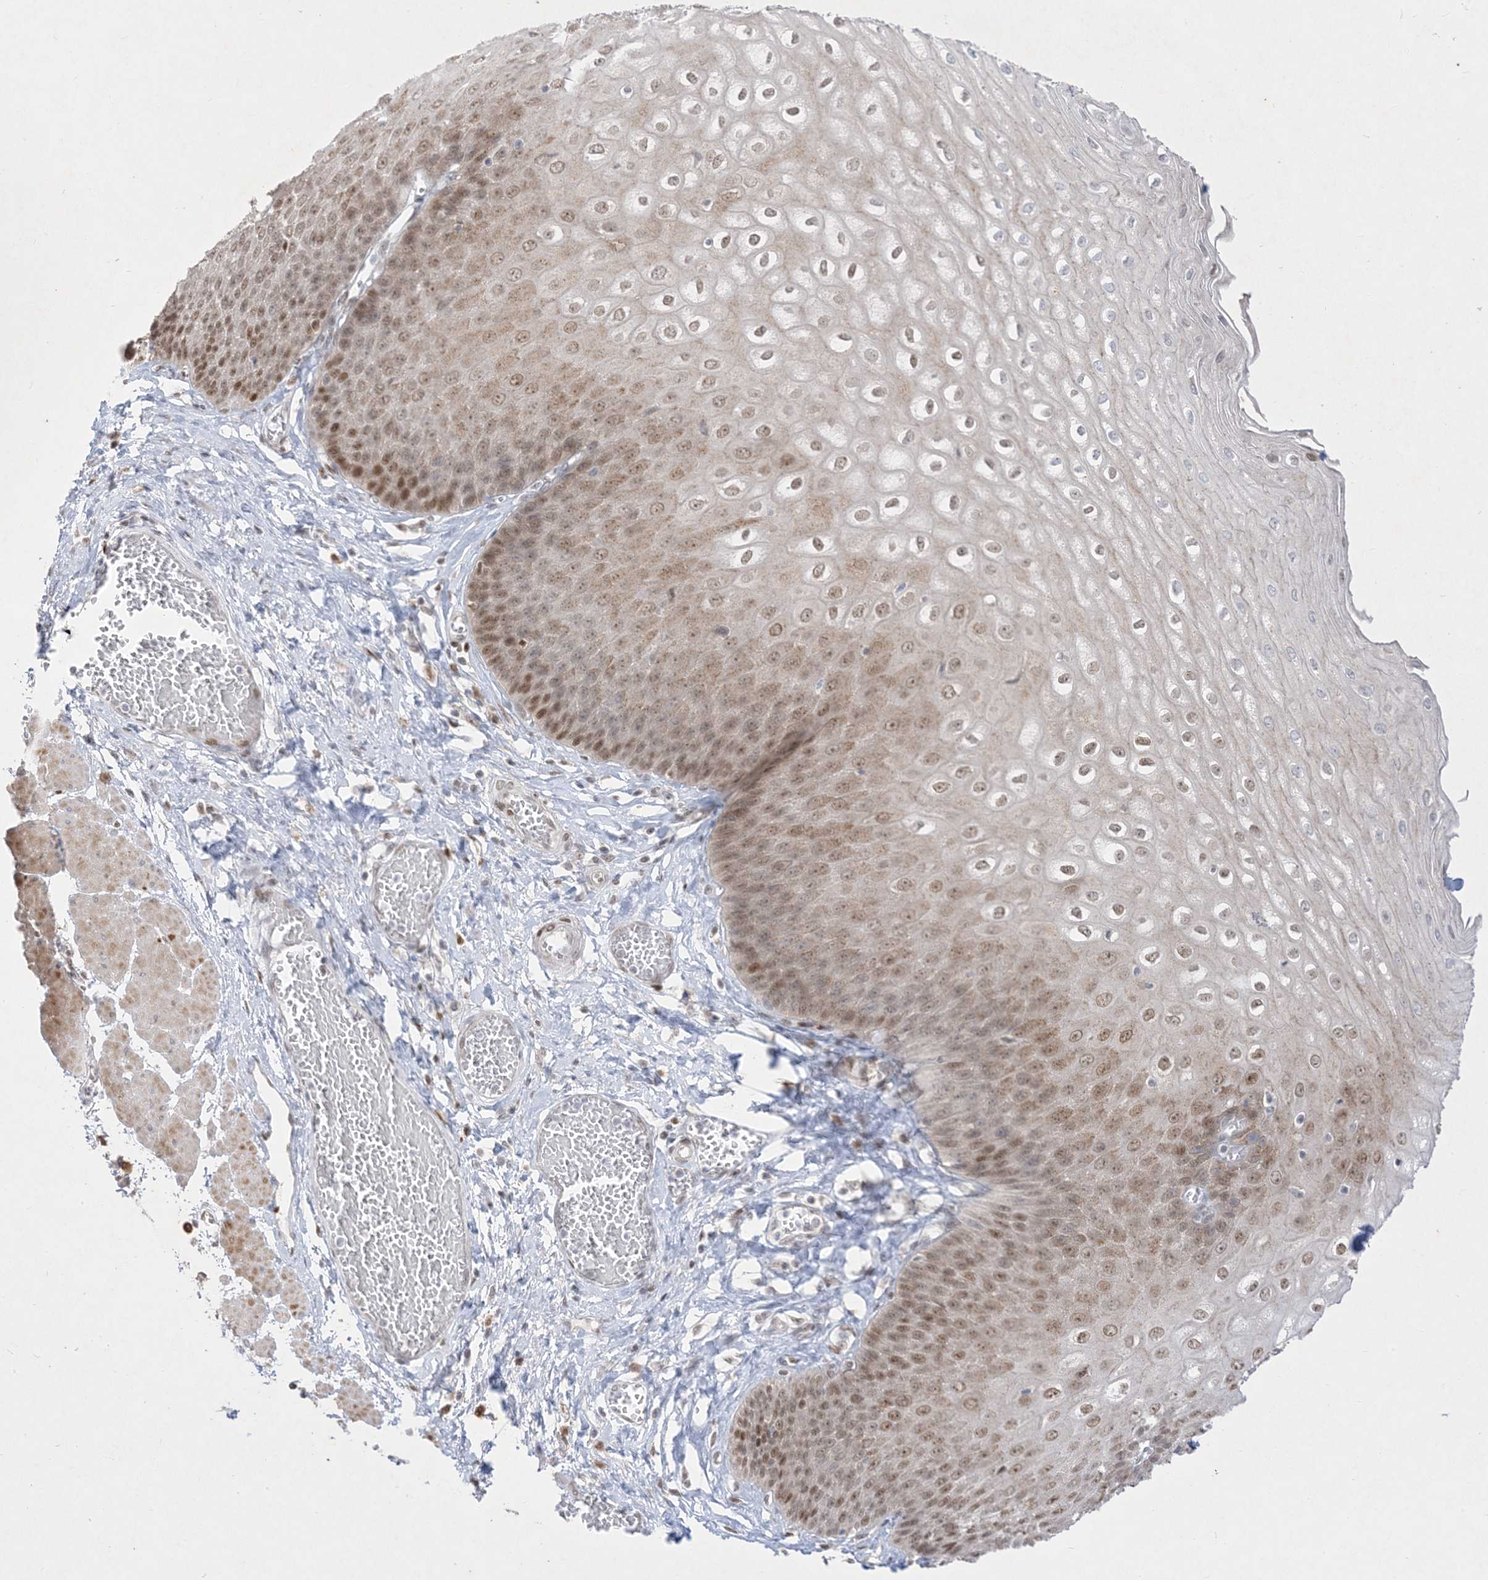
{"staining": {"intensity": "moderate", "quantity": "25%-75%", "location": "nuclear"}, "tissue": "esophagus", "cell_type": "Squamous epithelial cells", "image_type": "normal", "snomed": [{"axis": "morphology", "description": "Normal tissue, NOS"}, {"axis": "topography", "description": "Esophagus"}], "caption": "Protein analysis of unremarkable esophagus exhibits moderate nuclear positivity in about 25%-75% of squamous epithelial cells.", "gene": "BHLHE40", "patient": {"sex": "male", "age": 60}}